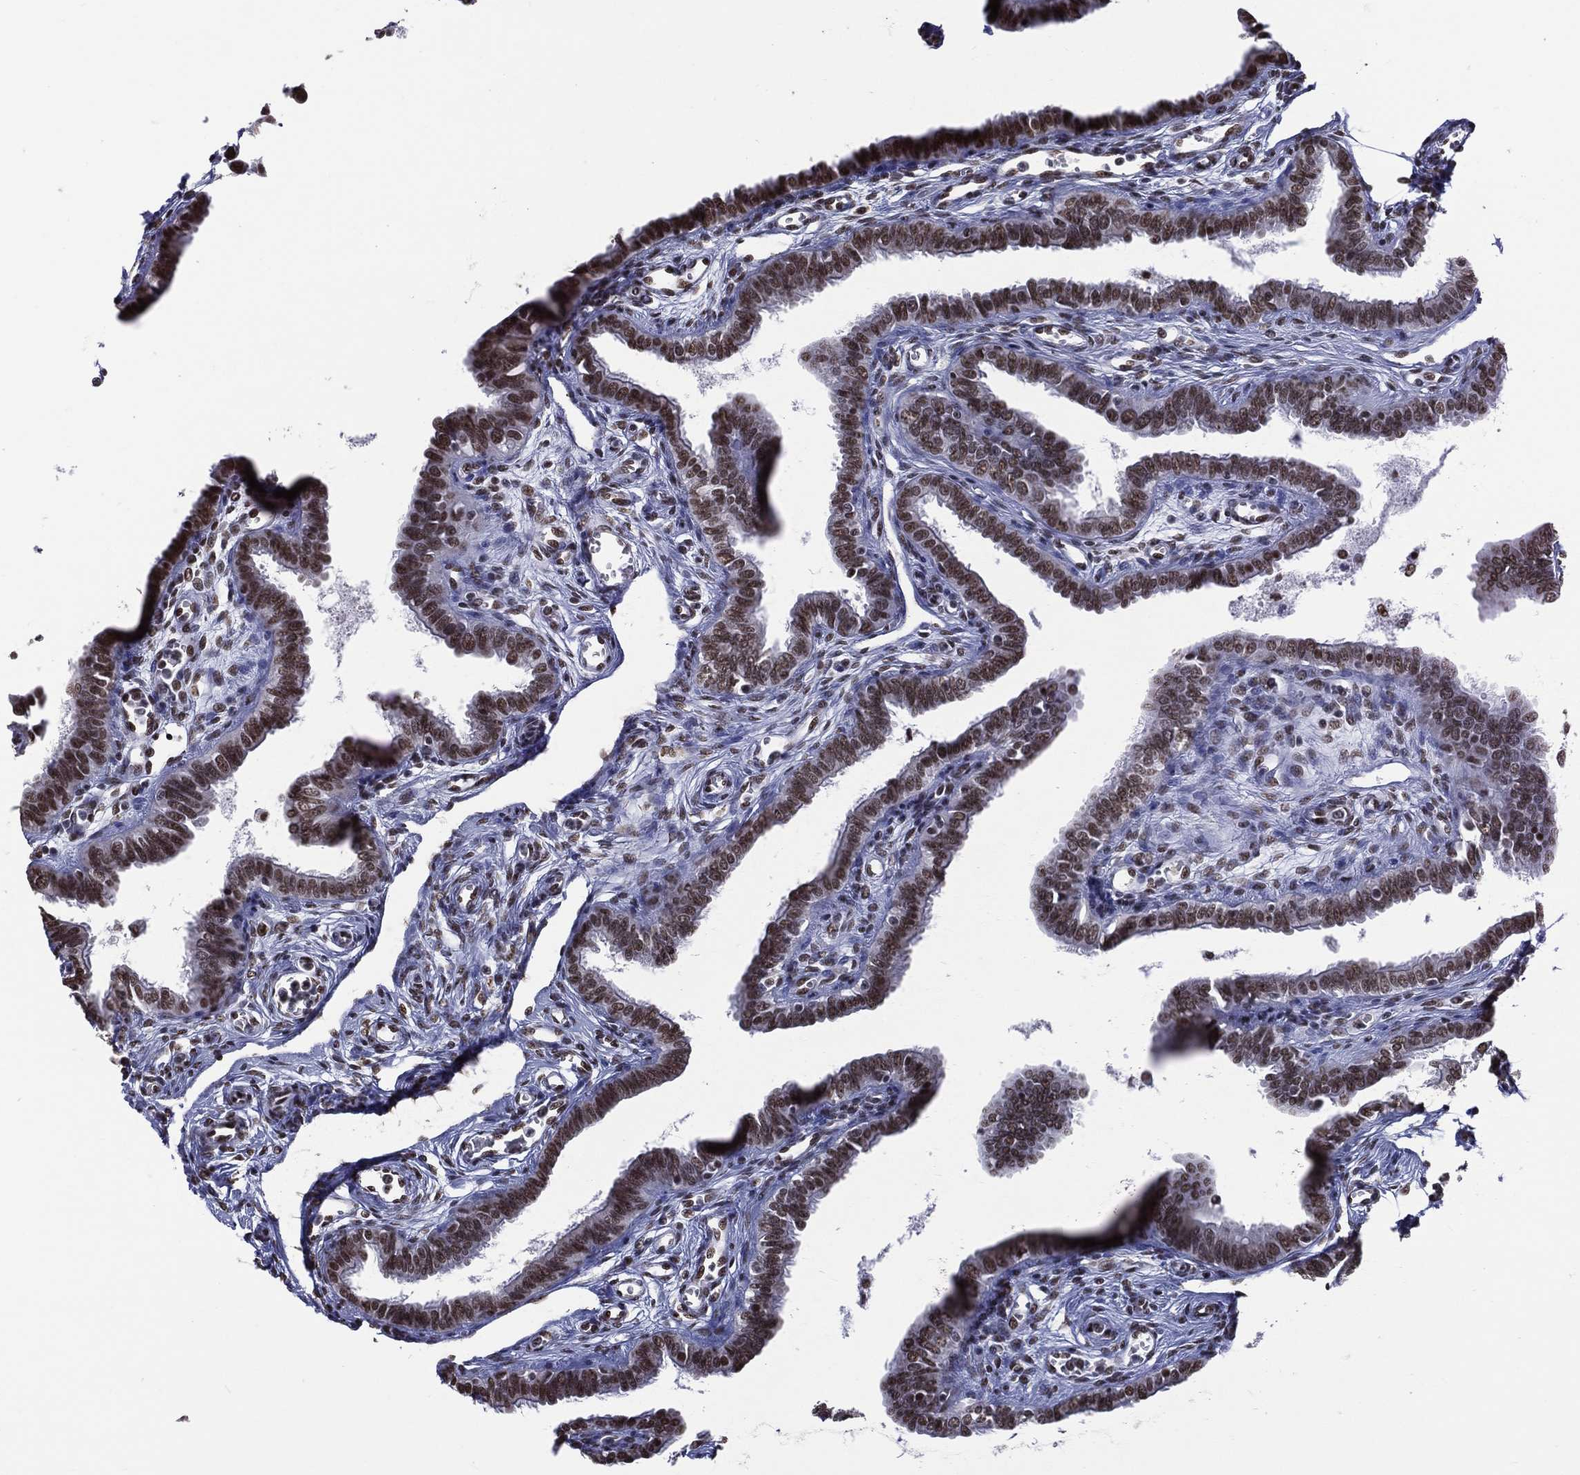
{"staining": {"intensity": "strong", "quantity": ">75%", "location": "nuclear"}, "tissue": "fallopian tube", "cell_type": "Glandular cells", "image_type": "normal", "snomed": [{"axis": "morphology", "description": "Normal tissue, NOS"}, {"axis": "morphology", "description": "Carcinoma, endometroid"}, {"axis": "topography", "description": "Fallopian tube"}, {"axis": "topography", "description": "Ovary"}], "caption": "Protein staining reveals strong nuclear expression in about >75% of glandular cells in unremarkable fallopian tube. (DAB IHC with brightfield microscopy, high magnification).", "gene": "ZNF7", "patient": {"sex": "female", "age": 42}}